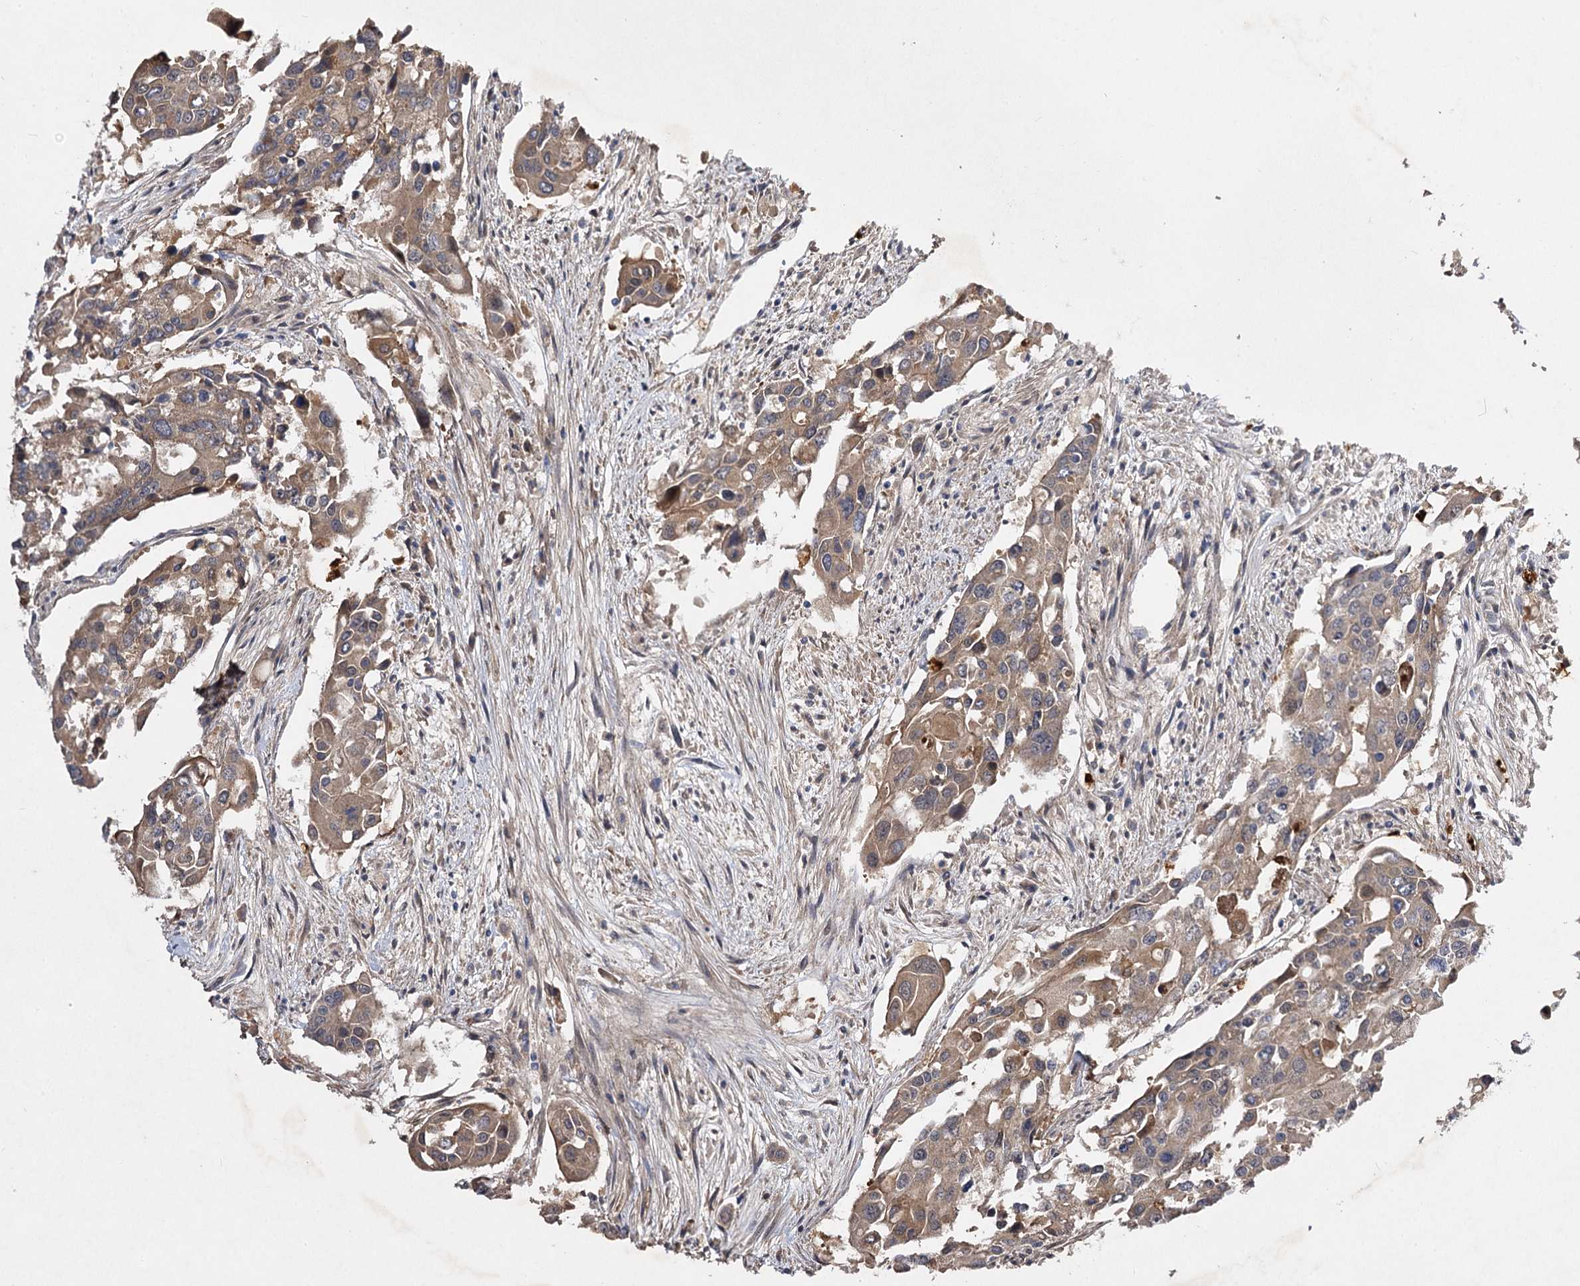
{"staining": {"intensity": "moderate", "quantity": "25%-75%", "location": "cytoplasmic/membranous"}, "tissue": "colorectal cancer", "cell_type": "Tumor cells", "image_type": "cancer", "snomed": [{"axis": "morphology", "description": "Adenocarcinoma, NOS"}, {"axis": "topography", "description": "Colon"}], "caption": "Colorectal adenocarcinoma stained with a brown dye exhibits moderate cytoplasmic/membranous positive staining in approximately 25%-75% of tumor cells.", "gene": "MINDY3", "patient": {"sex": "male", "age": 77}}